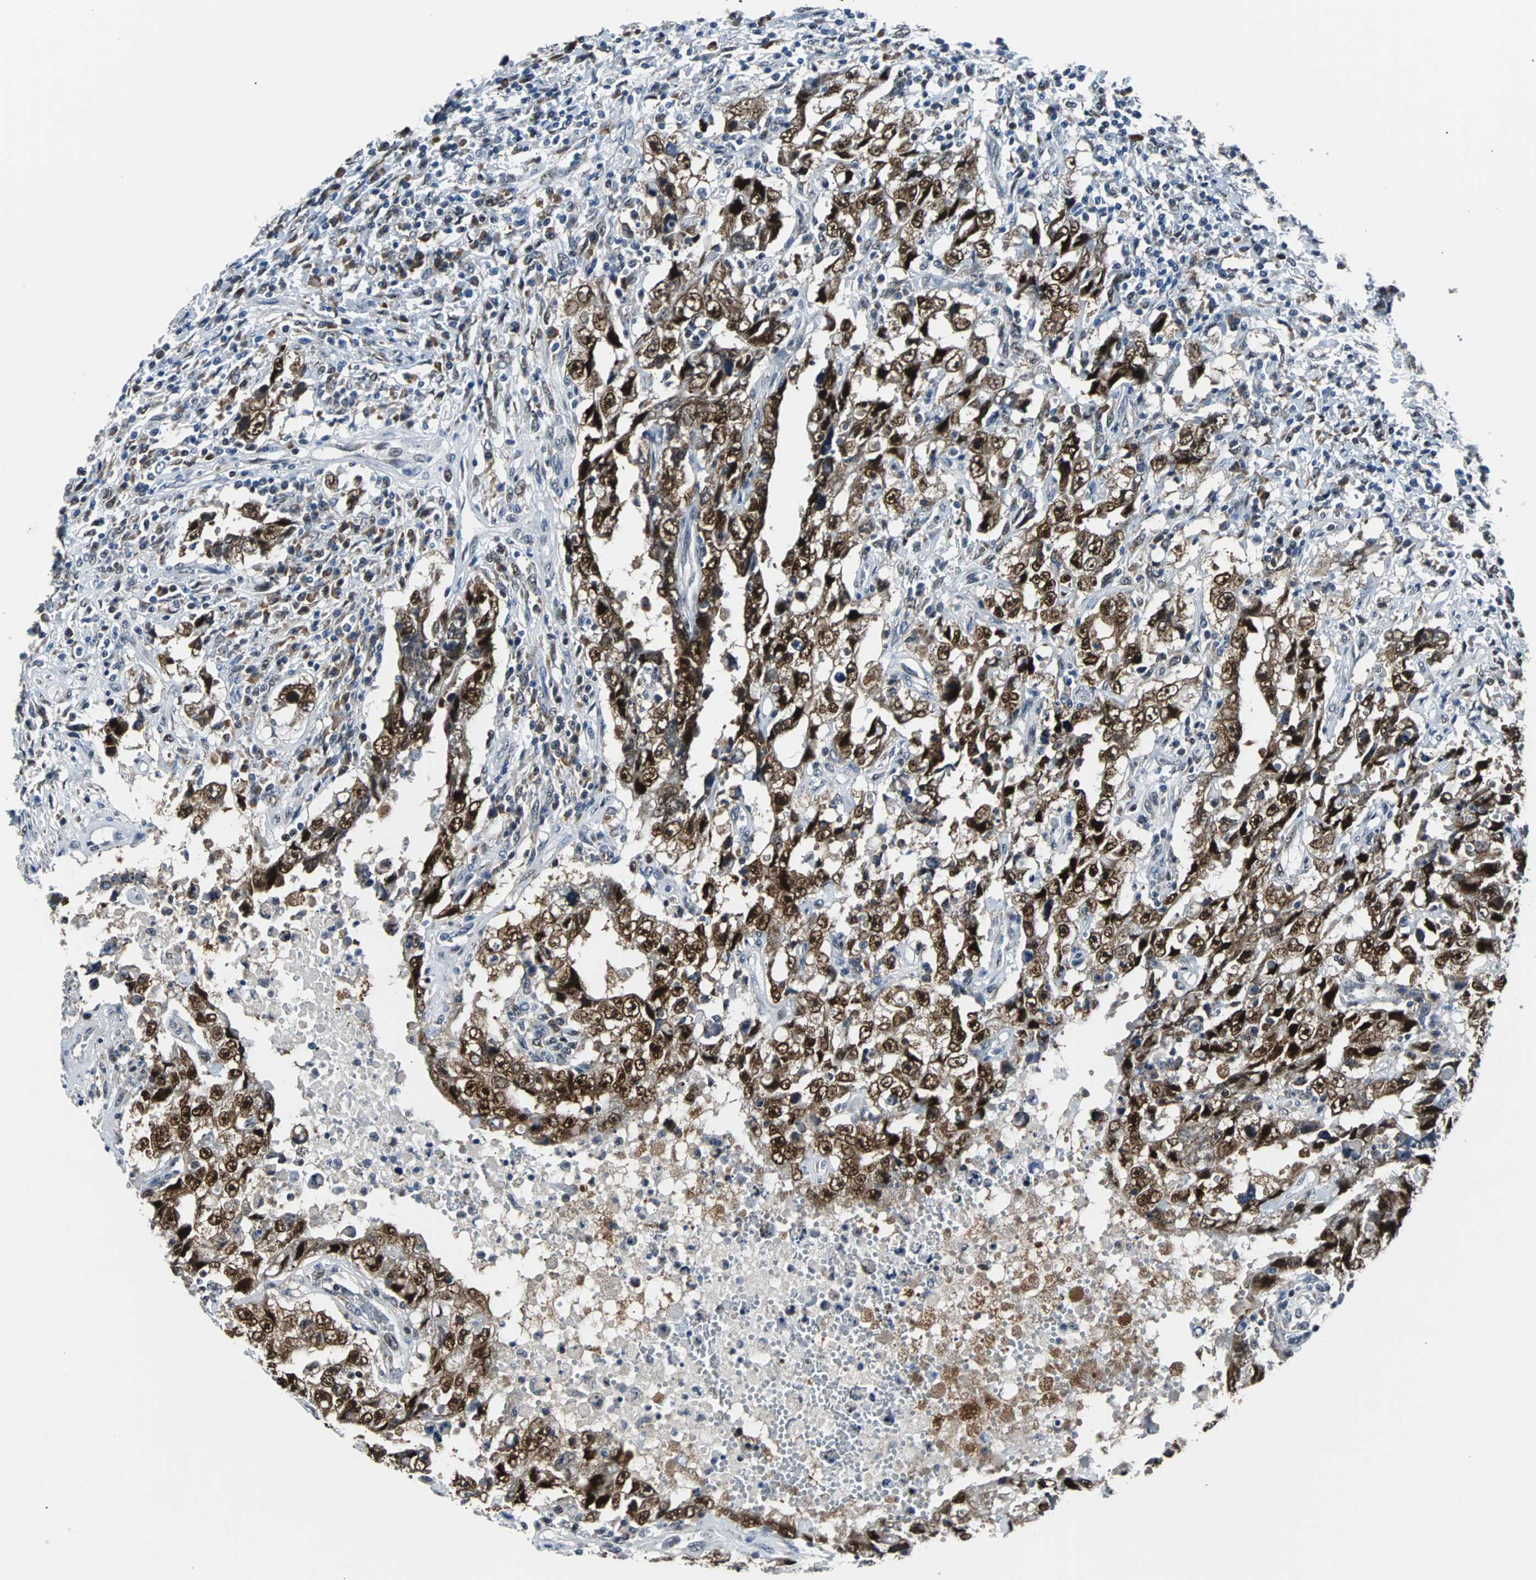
{"staining": {"intensity": "strong", "quantity": ">75%", "location": "nuclear"}, "tissue": "testis cancer", "cell_type": "Tumor cells", "image_type": "cancer", "snomed": [{"axis": "morphology", "description": "Carcinoma, Embryonal, NOS"}, {"axis": "topography", "description": "Testis"}], "caption": "Testis cancer (embryonal carcinoma) stained for a protein (brown) exhibits strong nuclear positive staining in approximately >75% of tumor cells.", "gene": "USP28", "patient": {"sex": "male", "age": 26}}